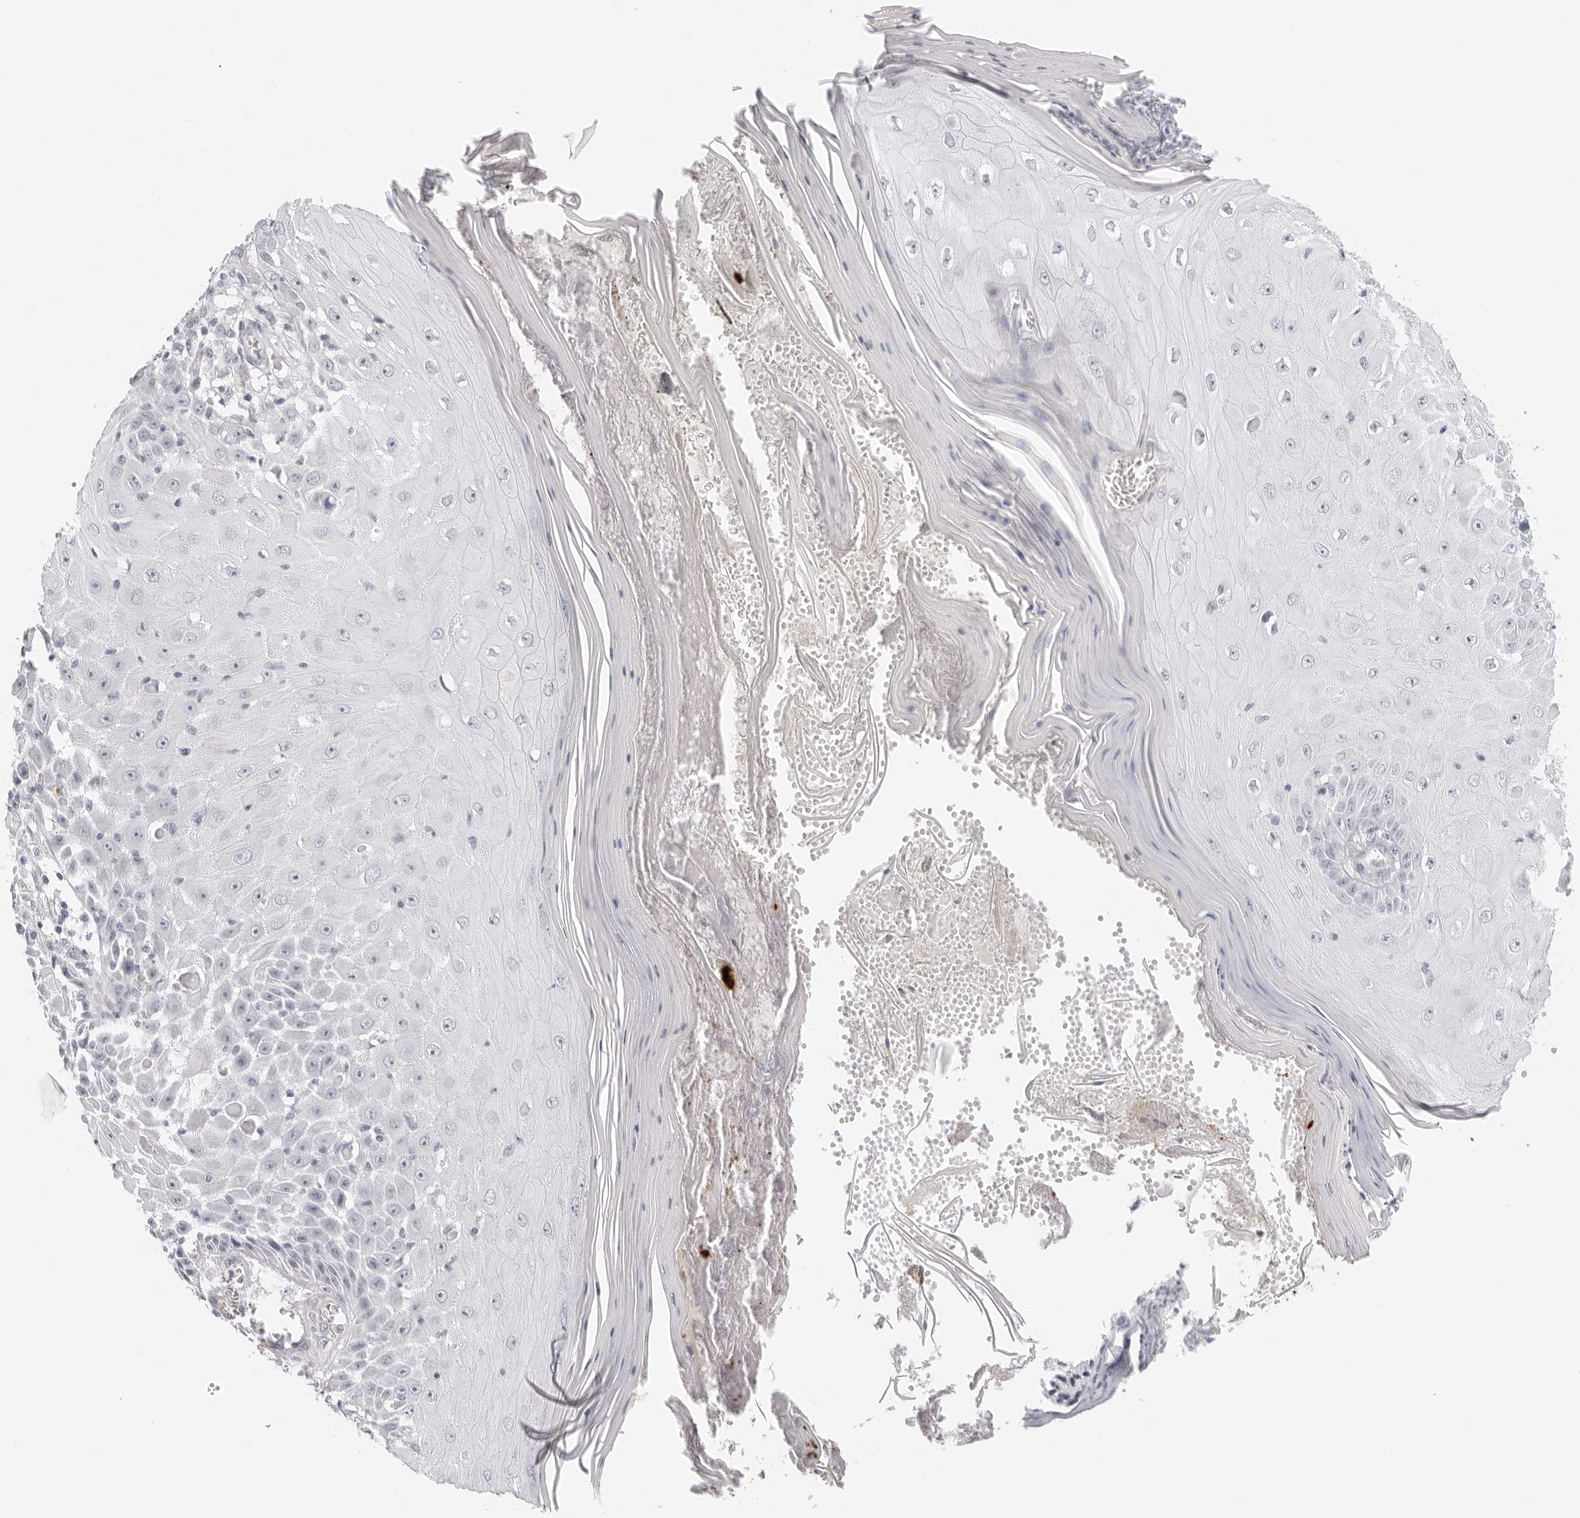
{"staining": {"intensity": "negative", "quantity": "none", "location": "none"}, "tissue": "skin cancer", "cell_type": "Tumor cells", "image_type": "cancer", "snomed": [{"axis": "morphology", "description": "Squamous cell carcinoma, NOS"}, {"axis": "topography", "description": "Skin"}], "caption": "High magnification brightfield microscopy of skin cancer stained with DAB (3,3'-diaminobenzidine) (brown) and counterstained with hematoxylin (blue): tumor cells show no significant staining.", "gene": "EDN2", "patient": {"sex": "female", "age": 73}}